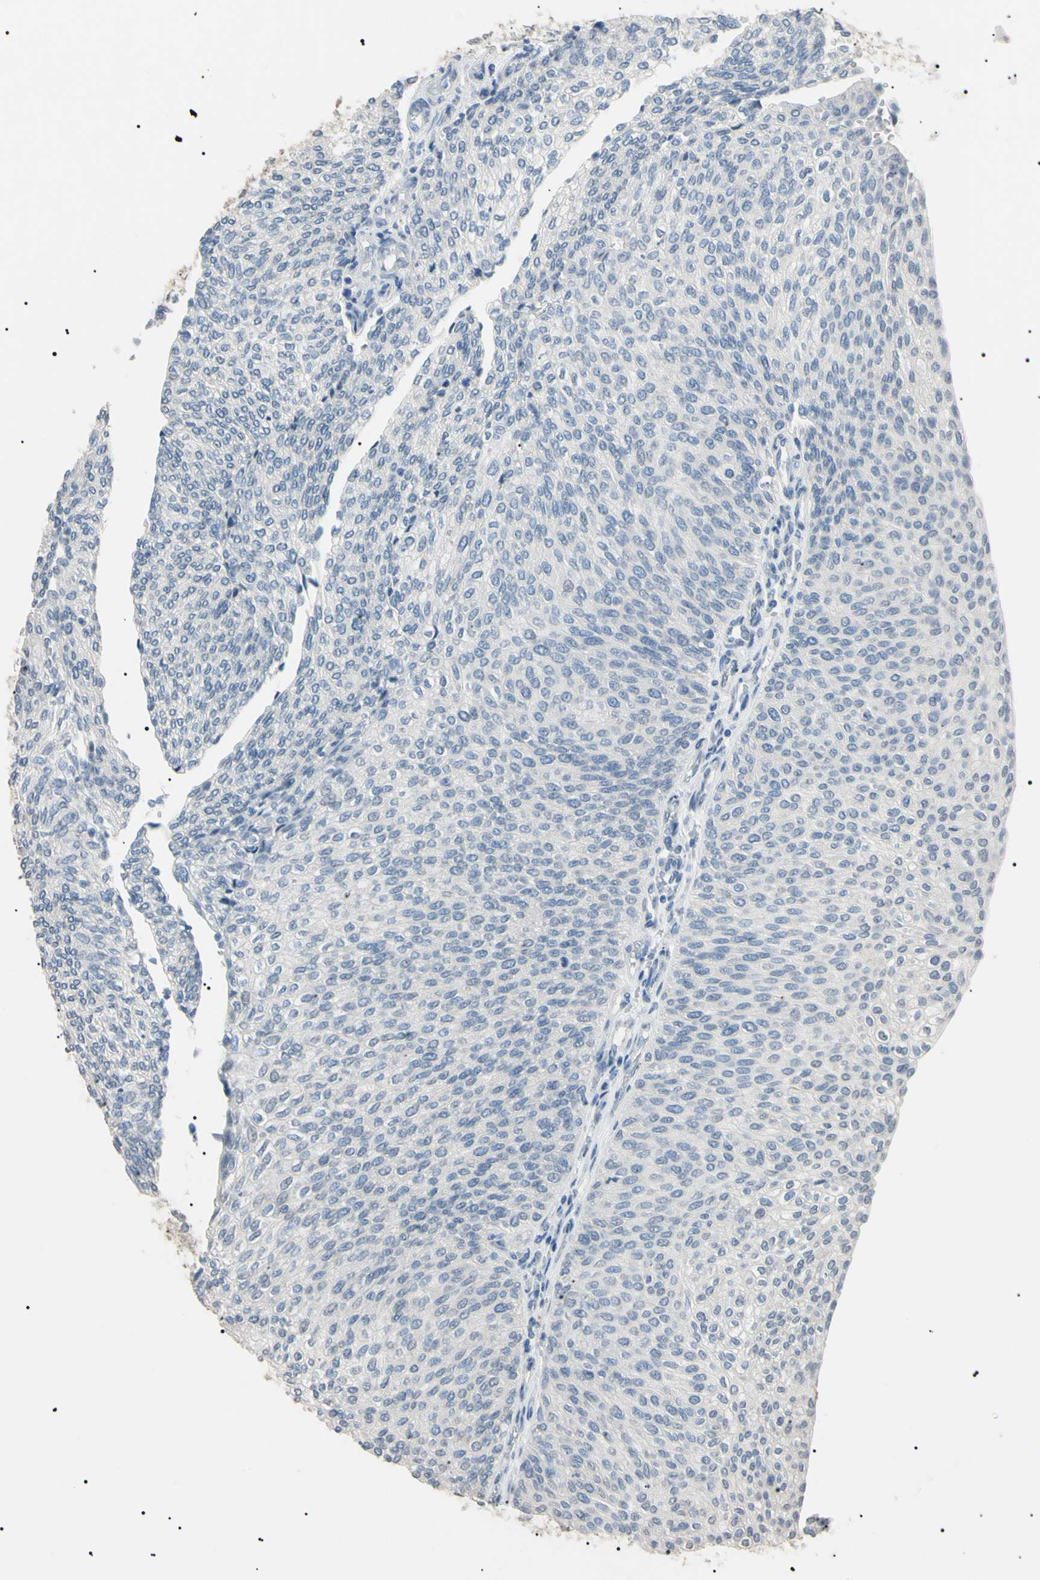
{"staining": {"intensity": "negative", "quantity": "none", "location": "none"}, "tissue": "urothelial cancer", "cell_type": "Tumor cells", "image_type": "cancer", "snomed": [{"axis": "morphology", "description": "Urothelial carcinoma, Low grade"}, {"axis": "topography", "description": "Urinary bladder"}], "caption": "This is a image of immunohistochemistry (IHC) staining of urothelial cancer, which shows no expression in tumor cells.", "gene": "CGB3", "patient": {"sex": "female", "age": 79}}